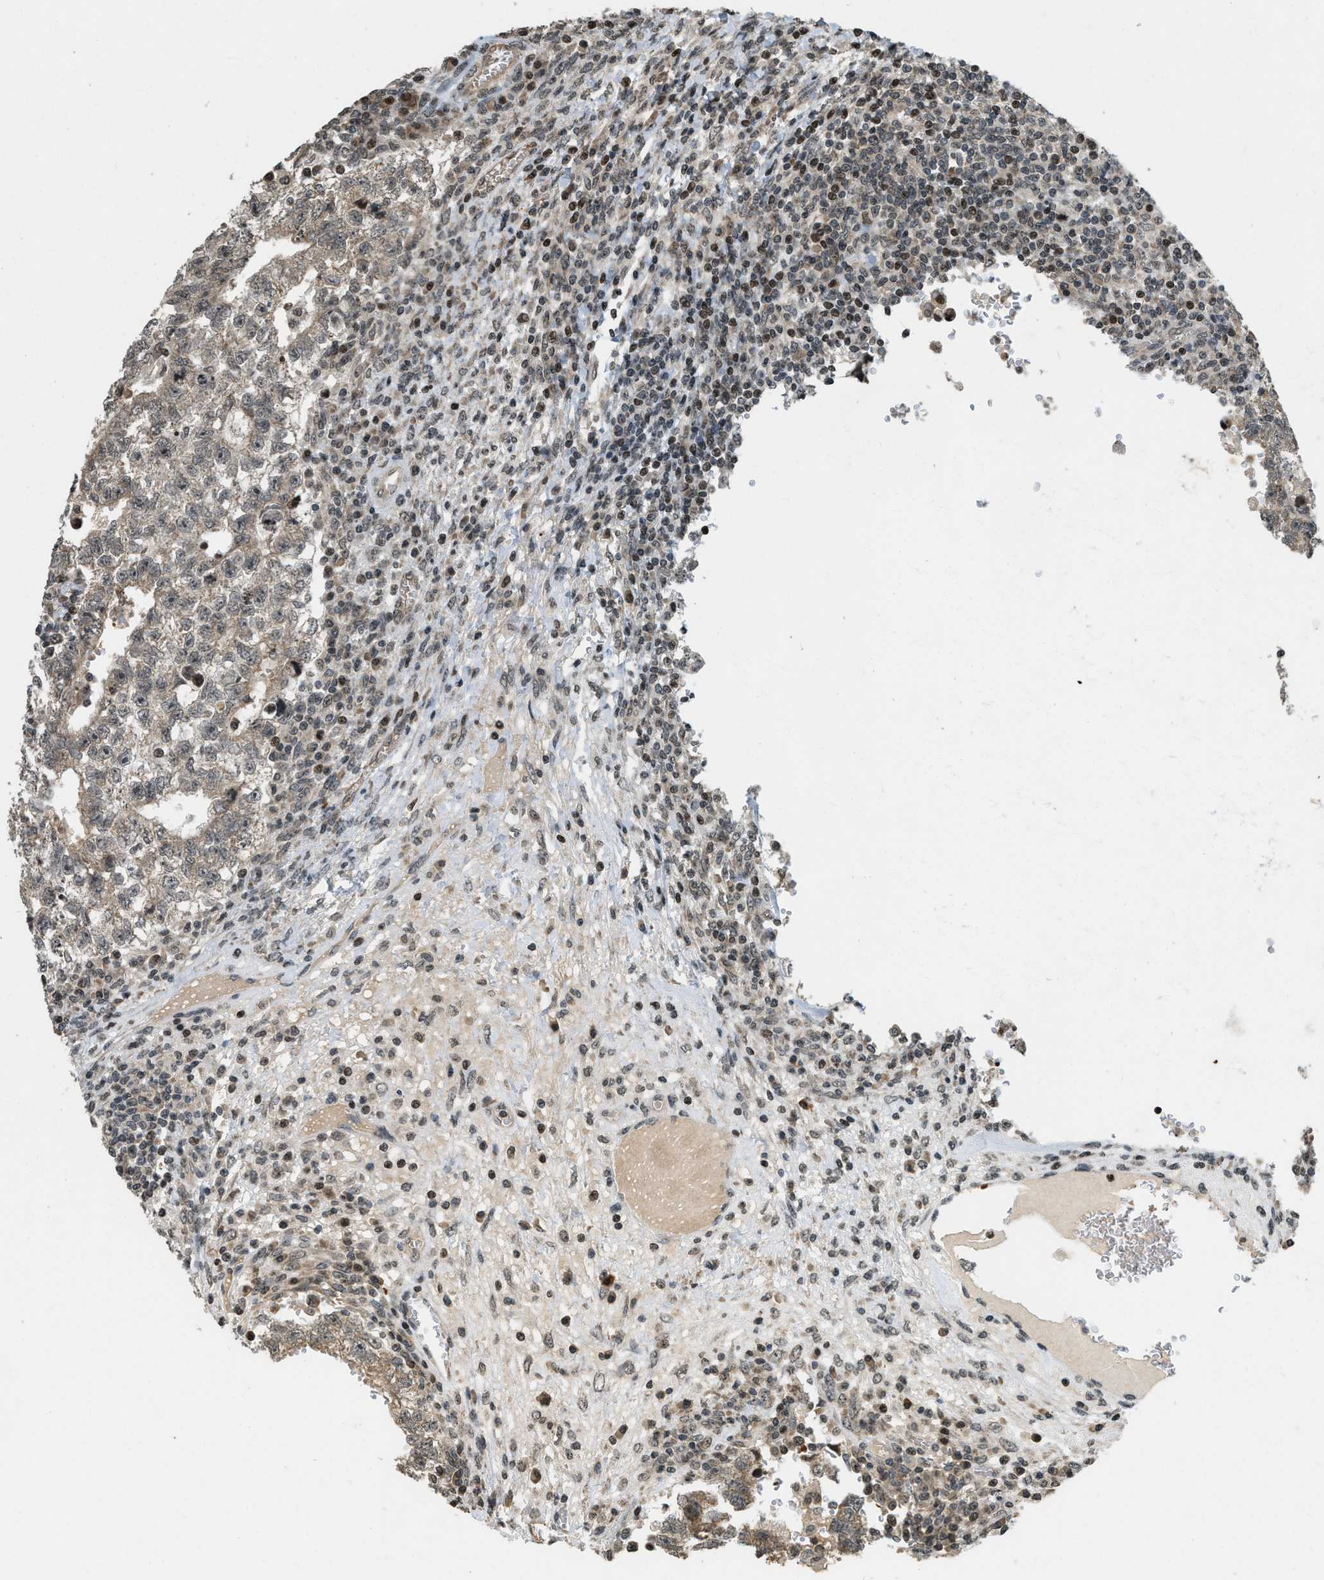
{"staining": {"intensity": "moderate", "quantity": ">75%", "location": "cytoplasmic/membranous,nuclear"}, "tissue": "testis cancer", "cell_type": "Tumor cells", "image_type": "cancer", "snomed": [{"axis": "morphology", "description": "Seminoma, NOS"}, {"axis": "morphology", "description": "Carcinoma, Embryonal, NOS"}, {"axis": "topography", "description": "Testis"}], "caption": "Immunohistochemical staining of human embryonal carcinoma (testis) demonstrates medium levels of moderate cytoplasmic/membranous and nuclear protein staining in about >75% of tumor cells. The protein of interest is shown in brown color, while the nuclei are stained blue.", "gene": "SIAH1", "patient": {"sex": "male", "age": 38}}